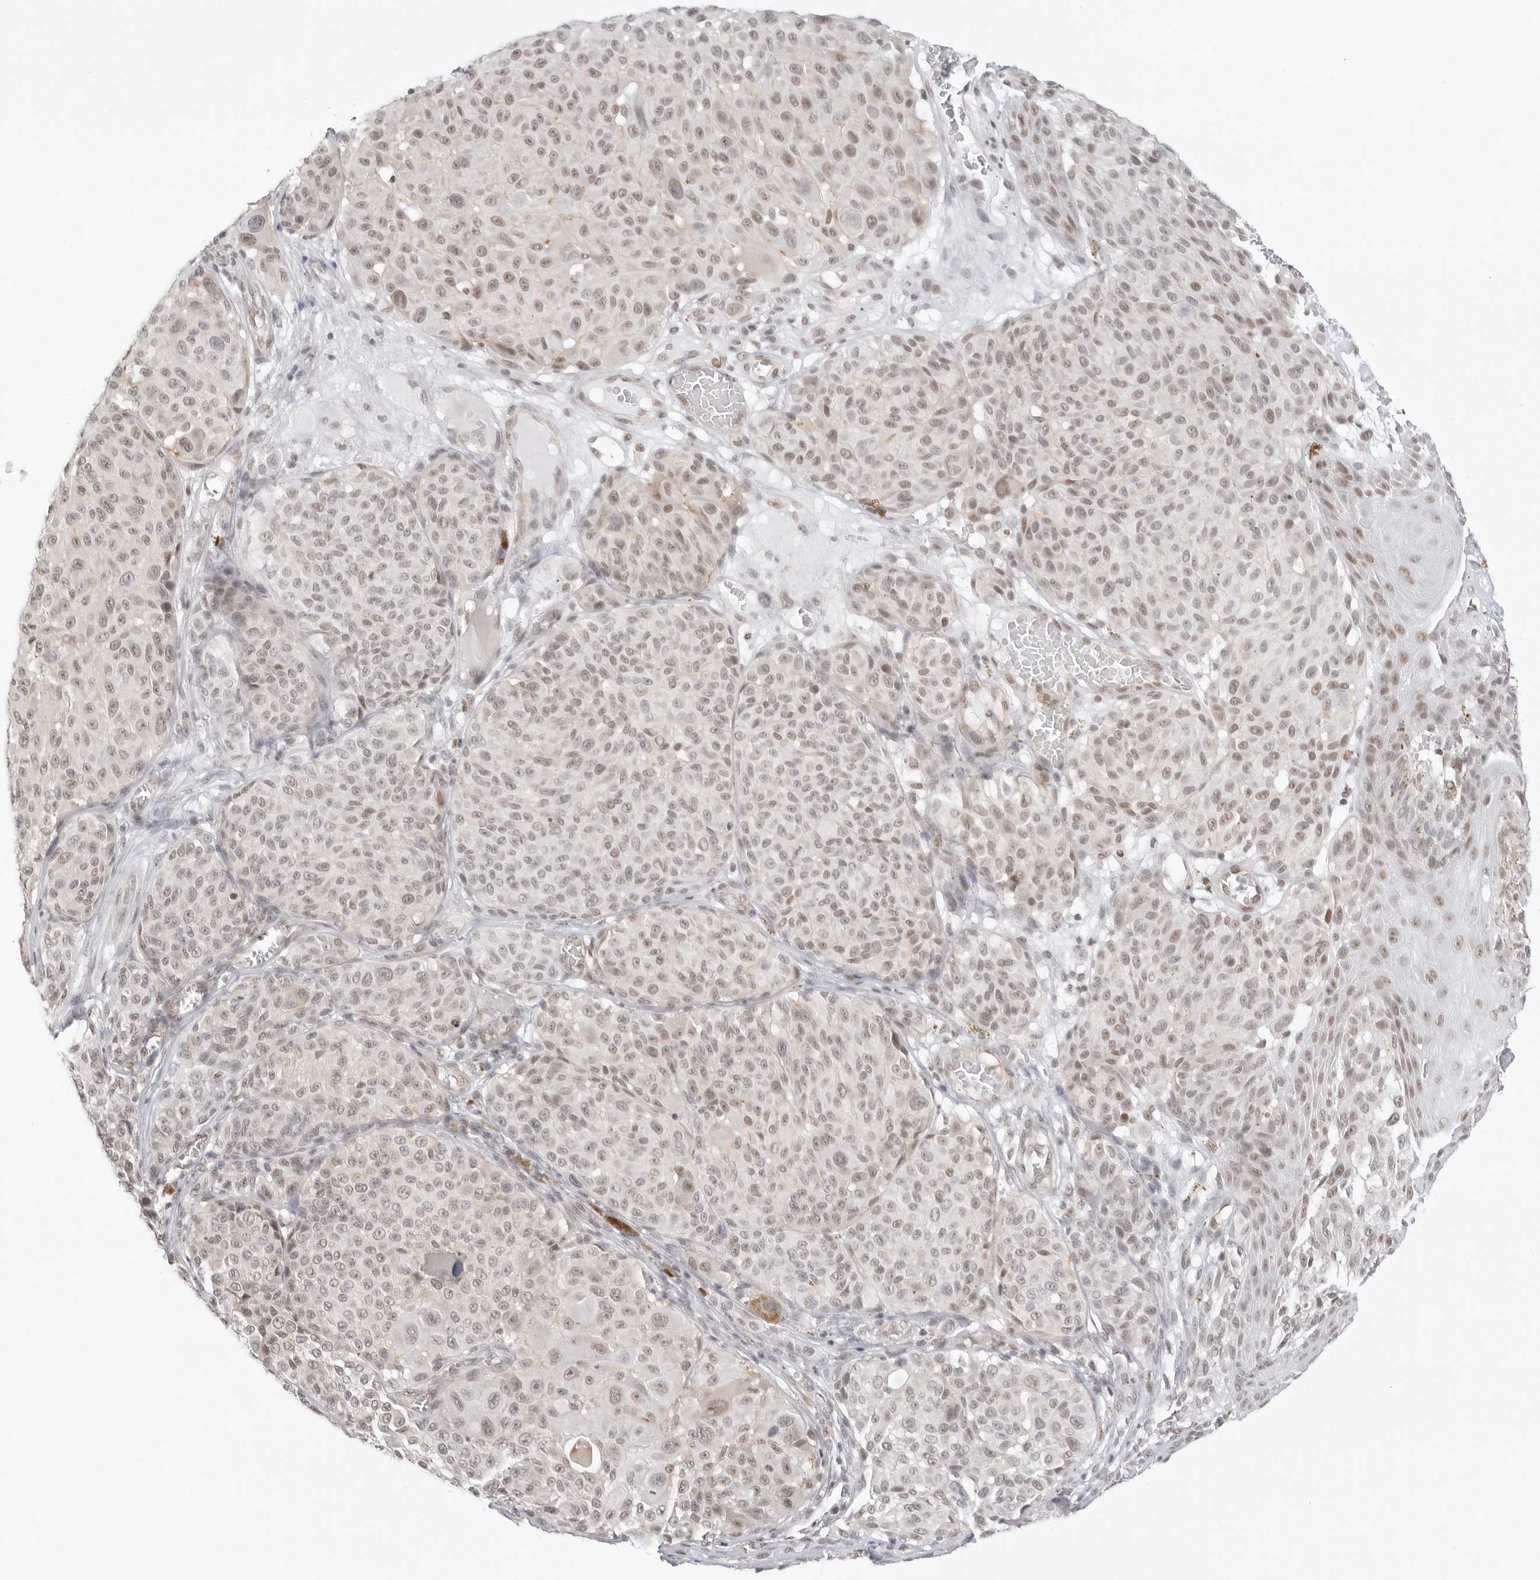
{"staining": {"intensity": "weak", "quantity": "25%-75%", "location": "nuclear"}, "tissue": "melanoma", "cell_type": "Tumor cells", "image_type": "cancer", "snomed": [{"axis": "morphology", "description": "Malignant melanoma, NOS"}, {"axis": "topography", "description": "Skin"}], "caption": "This histopathology image shows melanoma stained with immunohistochemistry (IHC) to label a protein in brown. The nuclear of tumor cells show weak positivity for the protein. Nuclei are counter-stained blue.", "gene": "TCIM", "patient": {"sex": "male", "age": 83}}